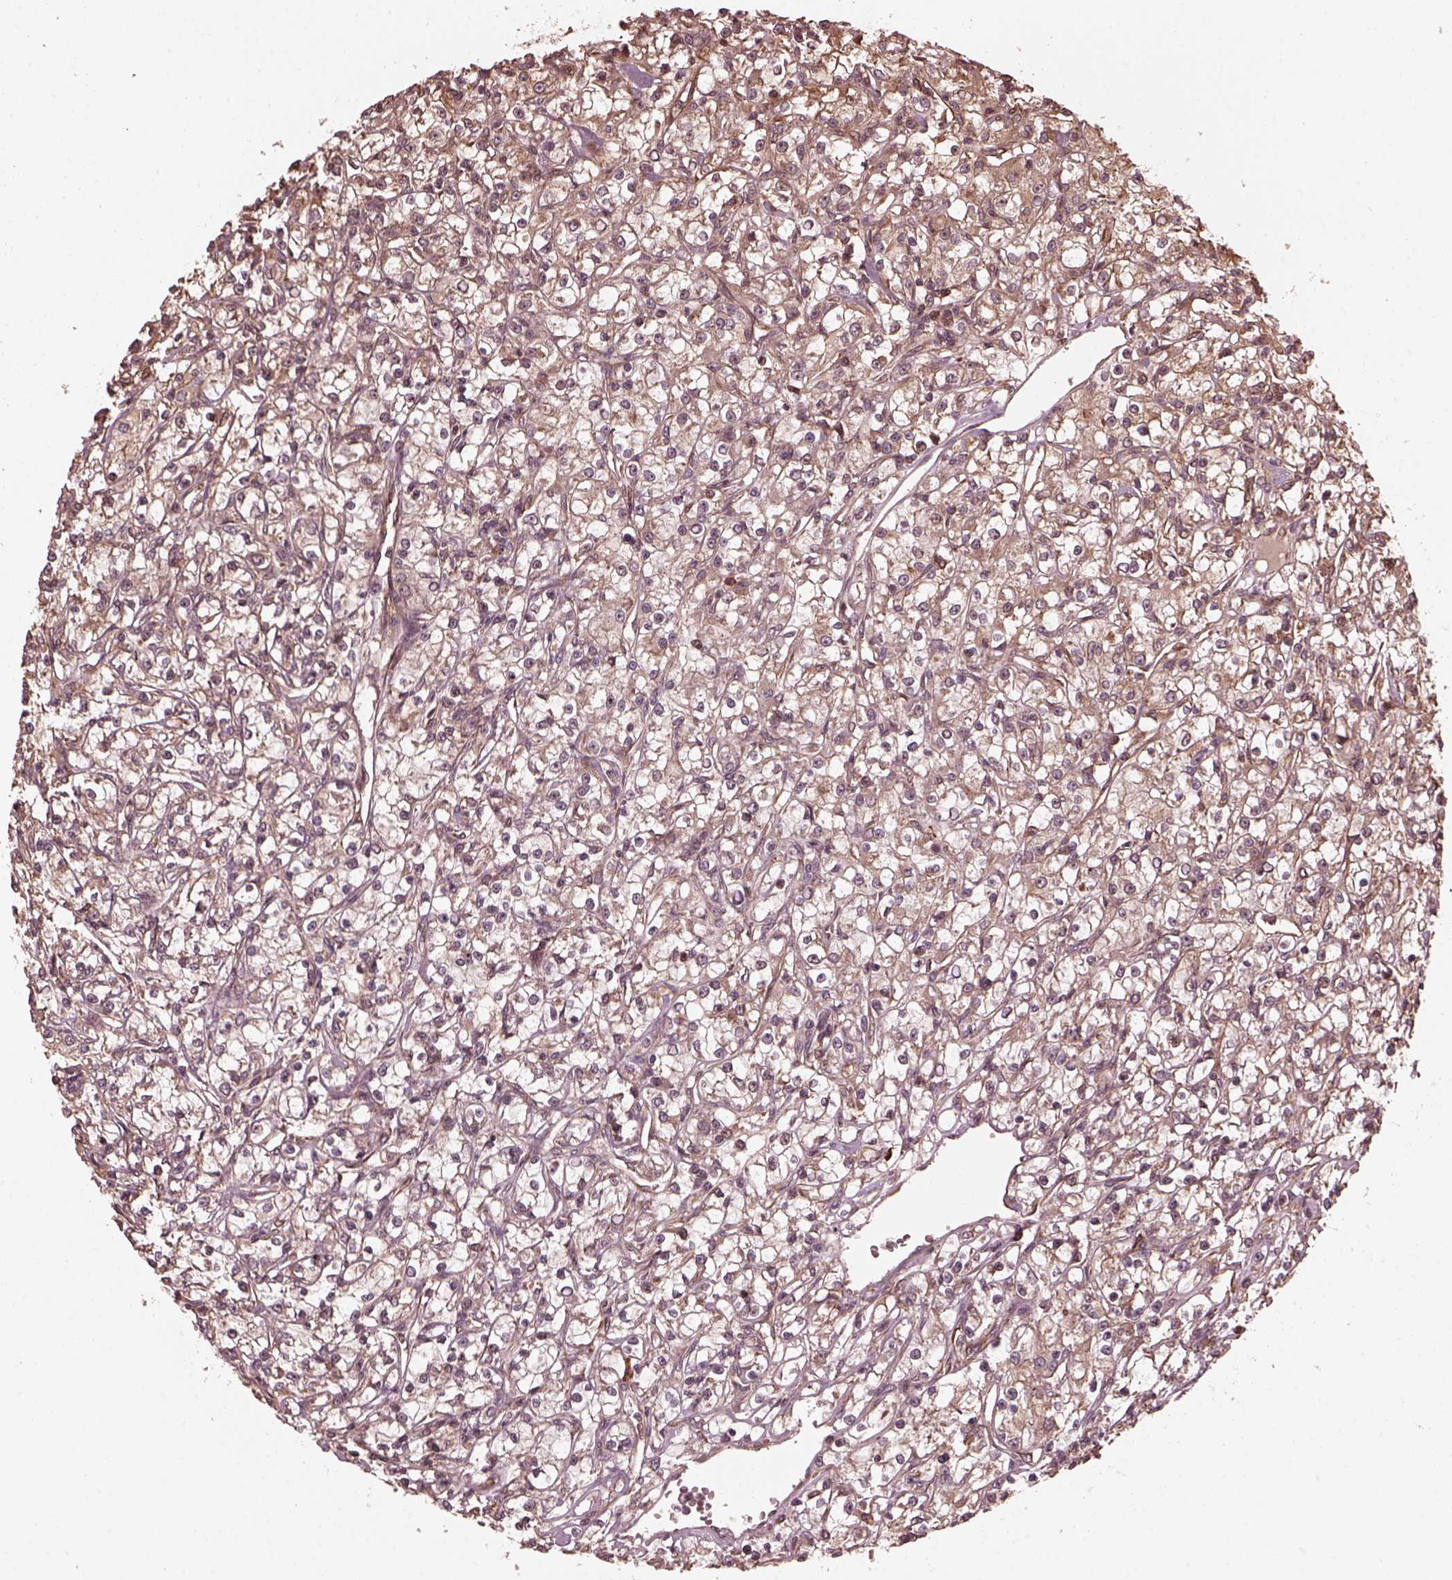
{"staining": {"intensity": "weak", "quantity": ">75%", "location": "cytoplasmic/membranous"}, "tissue": "renal cancer", "cell_type": "Tumor cells", "image_type": "cancer", "snomed": [{"axis": "morphology", "description": "Adenocarcinoma, NOS"}, {"axis": "topography", "description": "Kidney"}], "caption": "Adenocarcinoma (renal) was stained to show a protein in brown. There is low levels of weak cytoplasmic/membranous expression in about >75% of tumor cells.", "gene": "ZNF292", "patient": {"sex": "female", "age": 59}}